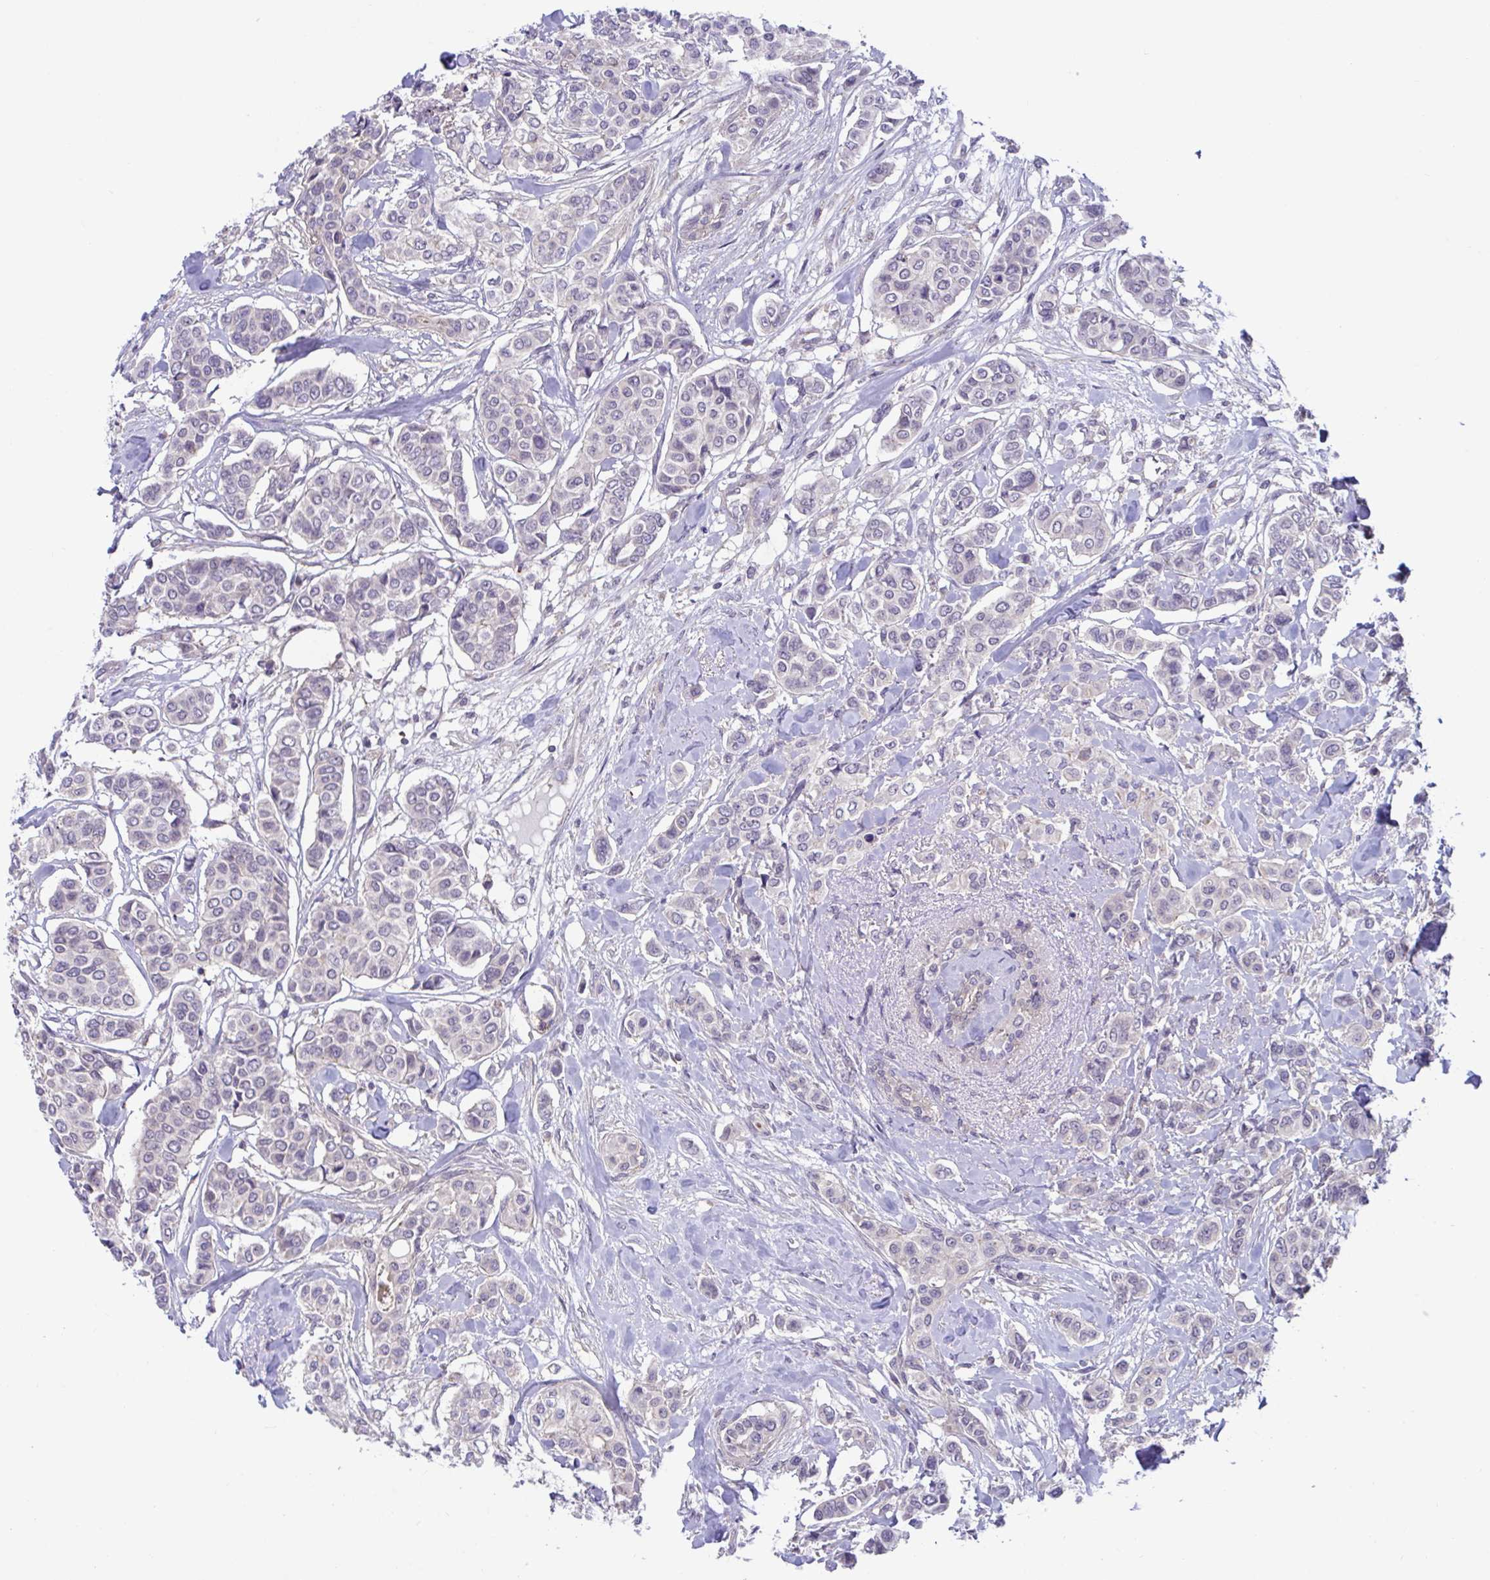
{"staining": {"intensity": "negative", "quantity": "none", "location": "none"}, "tissue": "breast cancer", "cell_type": "Tumor cells", "image_type": "cancer", "snomed": [{"axis": "morphology", "description": "Lobular carcinoma"}, {"axis": "topography", "description": "Breast"}], "caption": "High magnification brightfield microscopy of breast cancer stained with DAB (3,3'-diaminobenzidine) (brown) and counterstained with hematoxylin (blue): tumor cells show no significant expression.", "gene": "IST1", "patient": {"sex": "female", "age": 51}}